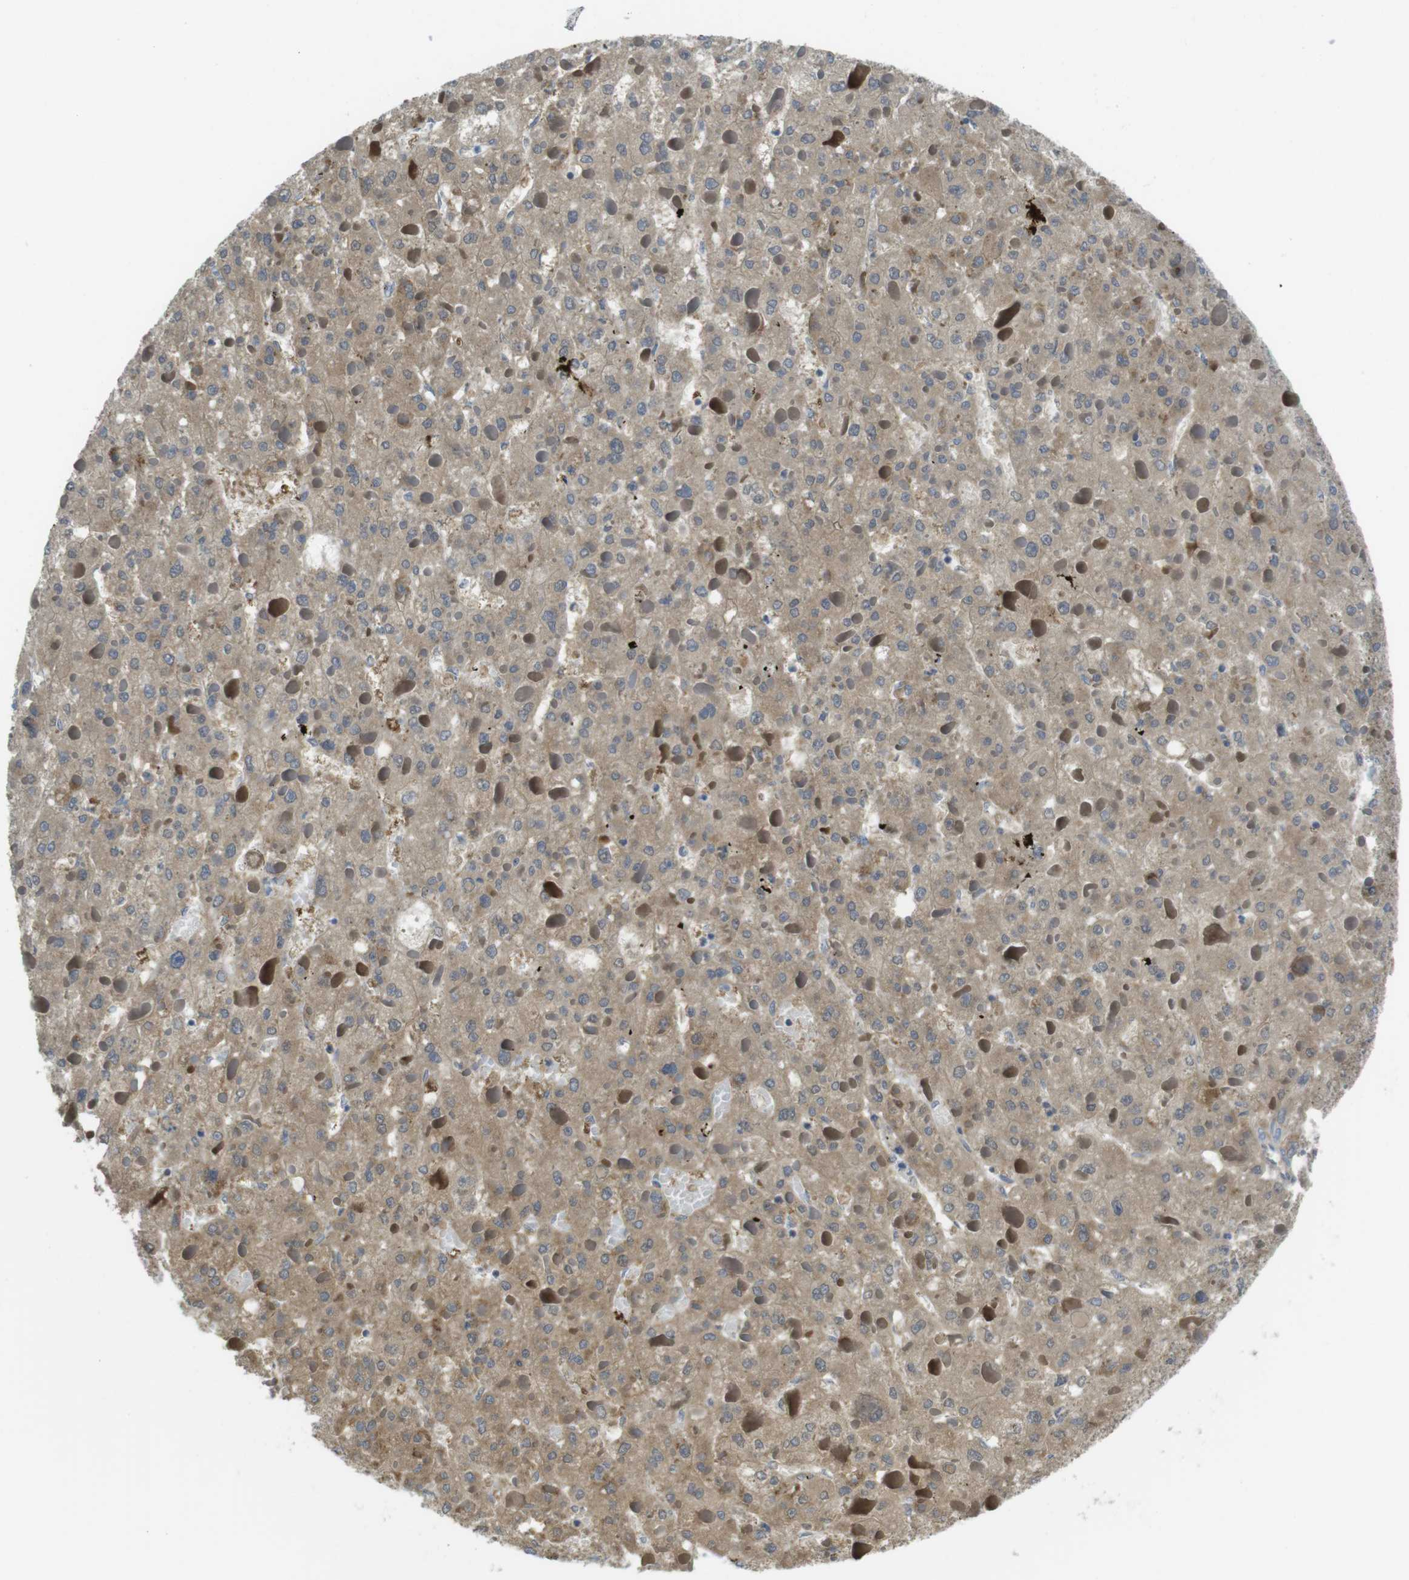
{"staining": {"intensity": "moderate", "quantity": ">75%", "location": "cytoplasmic/membranous"}, "tissue": "liver cancer", "cell_type": "Tumor cells", "image_type": "cancer", "snomed": [{"axis": "morphology", "description": "Carcinoma, Hepatocellular, NOS"}, {"axis": "topography", "description": "Liver"}], "caption": "Protein positivity by immunohistochemistry exhibits moderate cytoplasmic/membranous staining in about >75% of tumor cells in liver cancer.", "gene": "ASIC5", "patient": {"sex": "female", "age": 73}}